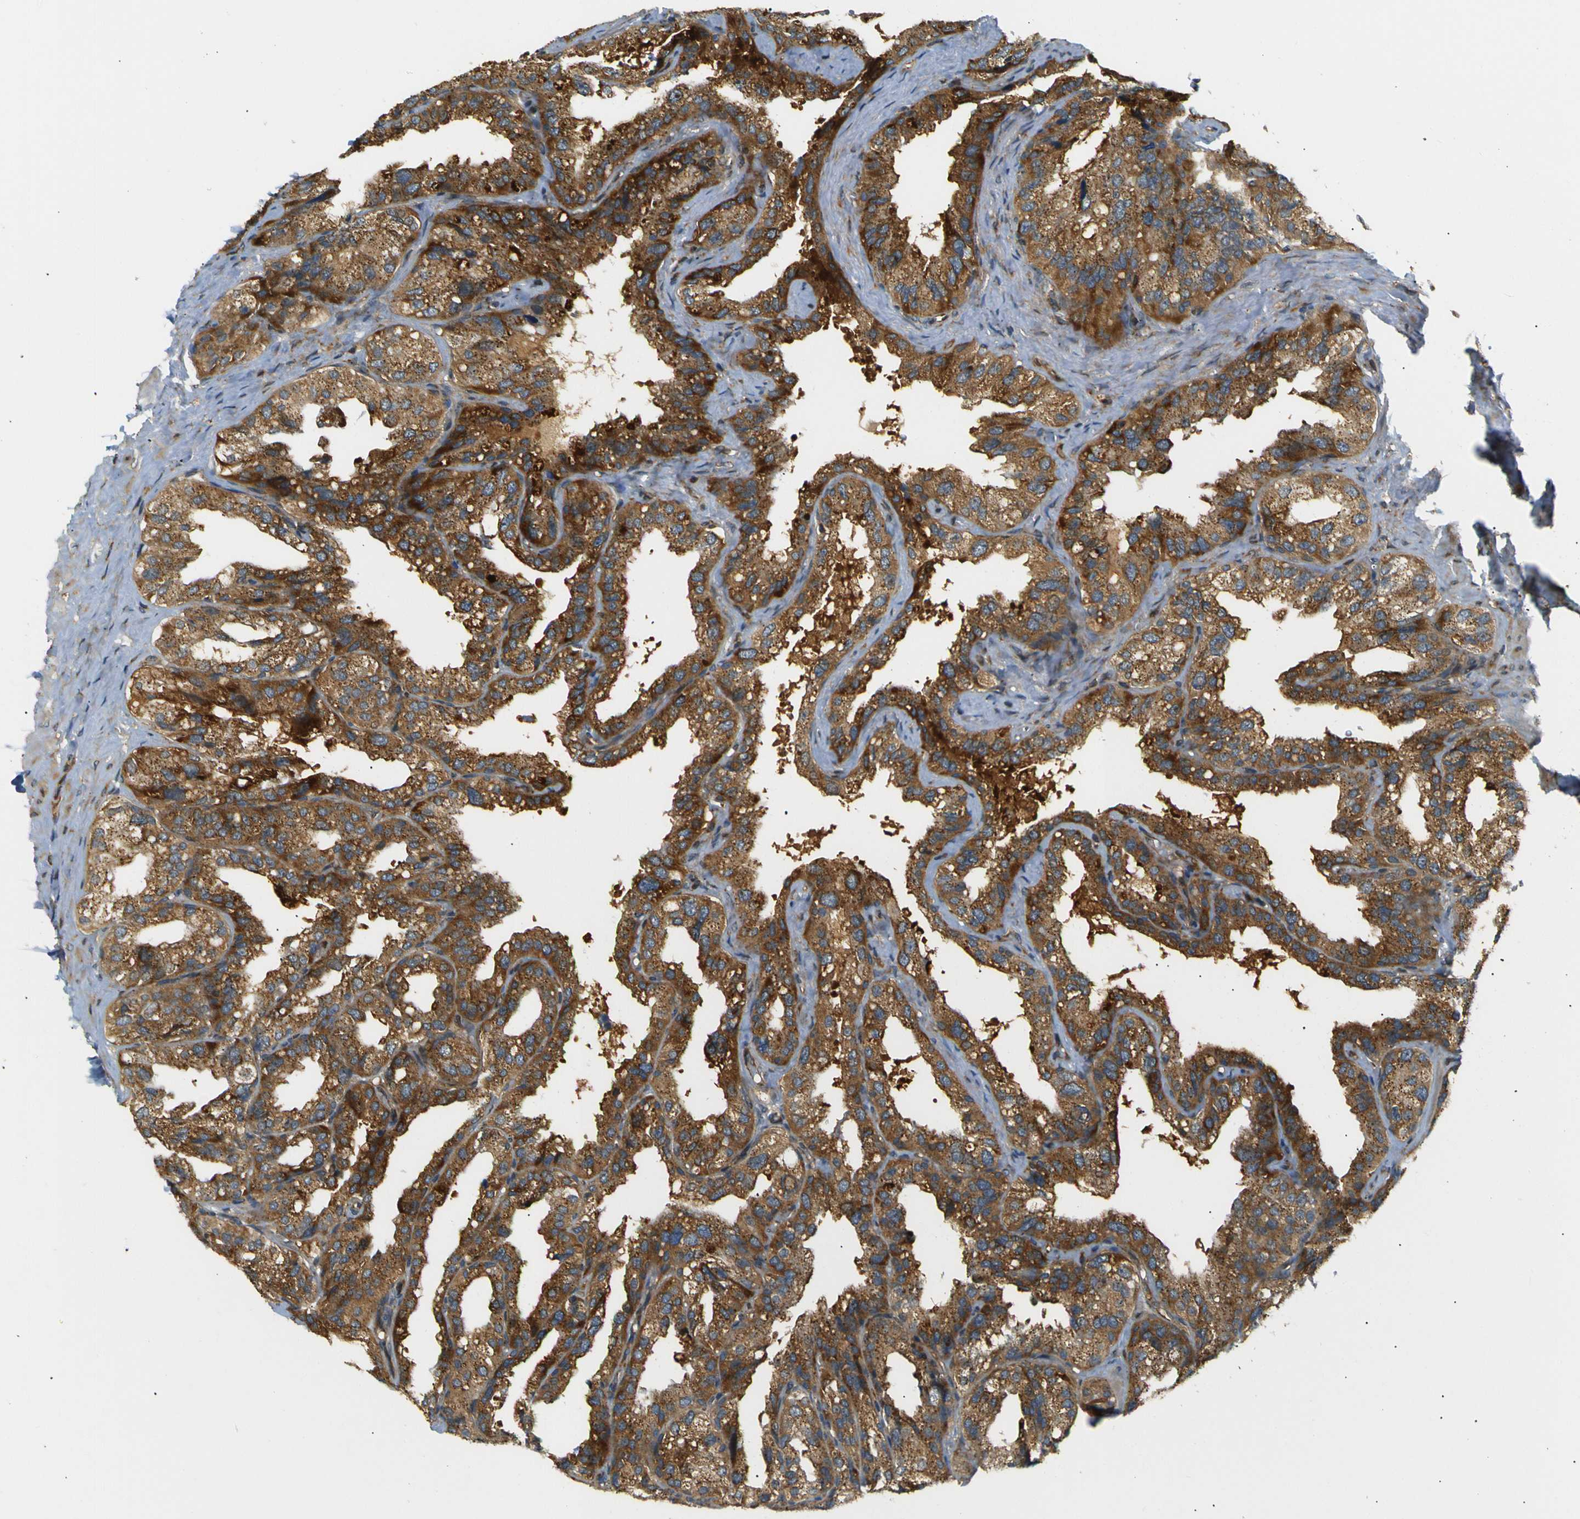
{"staining": {"intensity": "moderate", "quantity": ">75%", "location": "cytoplasmic/membranous"}, "tissue": "seminal vesicle", "cell_type": "Glandular cells", "image_type": "normal", "snomed": [{"axis": "morphology", "description": "Normal tissue, NOS"}, {"axis": "topography", "description": "Seminal veicle"}], "caption": "High-magnification brightfield microscopy of normal seminal vesicle stained with DAB (3,3'-diaminobenzidine) (brown) and counterstained with hematoxylin (blue). glandular cells exhibit moderate cytoplasmic/membranous staining is identified in approximately>75% of cells. Ihc stains the protein in brown and the nuclei are stained blue.", "gene": "ABCE1", "patient": {"sex": "male", "age": 68}}